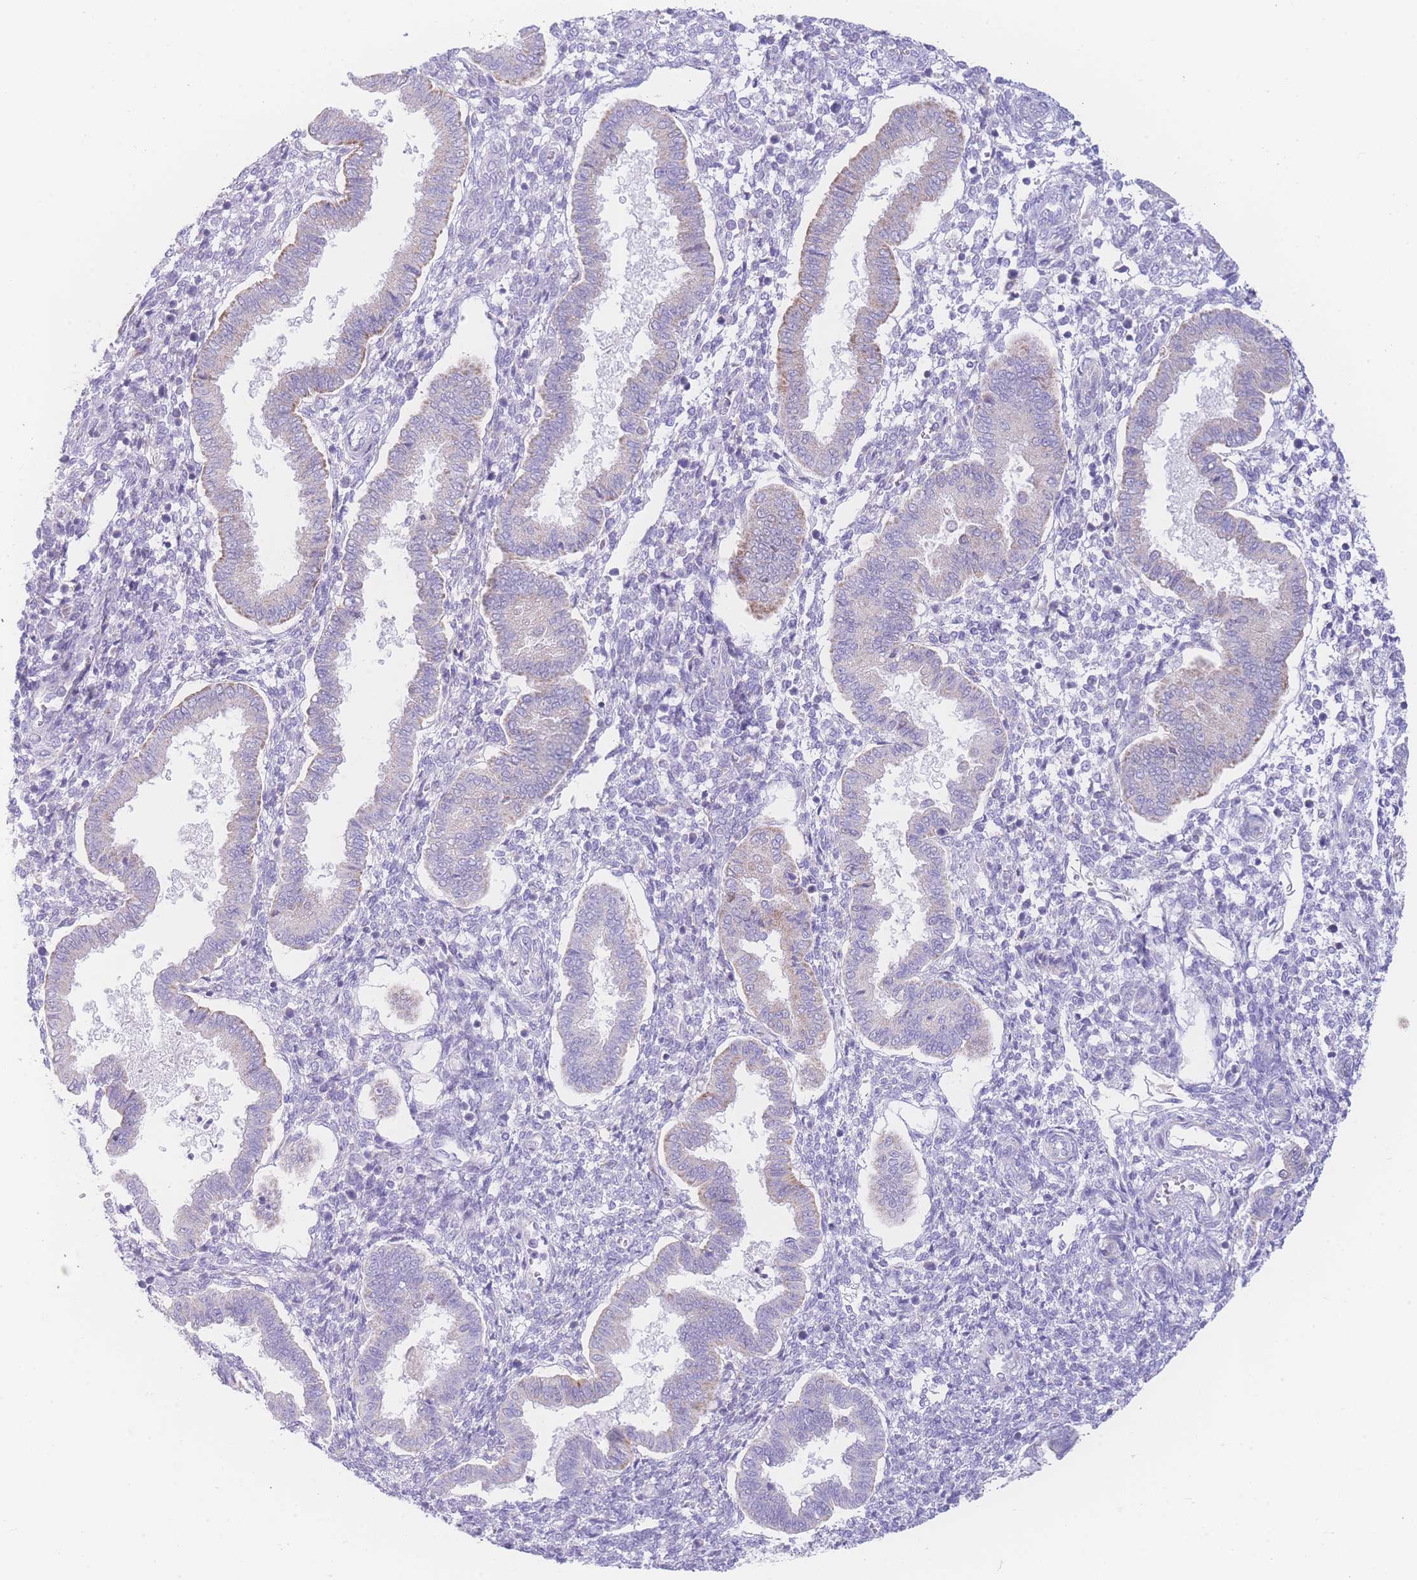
{"staining": {"intensity": "negative", "quantity": "none", "location": "none"}, "tissue": "endometrium", "cell_type": "Cells in endometrial stroma", "image_type": "normal", "snomed": [{"axis": "morphology", "description": "Normal tissue, NOS"}, {"axis": "topography", "description": "Endometrium"}], "caption": "Immunohistochemistry photomicrograph of unremarkable endometrium: human endometrium stained with DAB displays no significant protein positivity in cells in endometrial stroma. Nuclei are stained in blue.", "gene": "NBEAL1", "patient": {"sex": "female", "age": 24}}